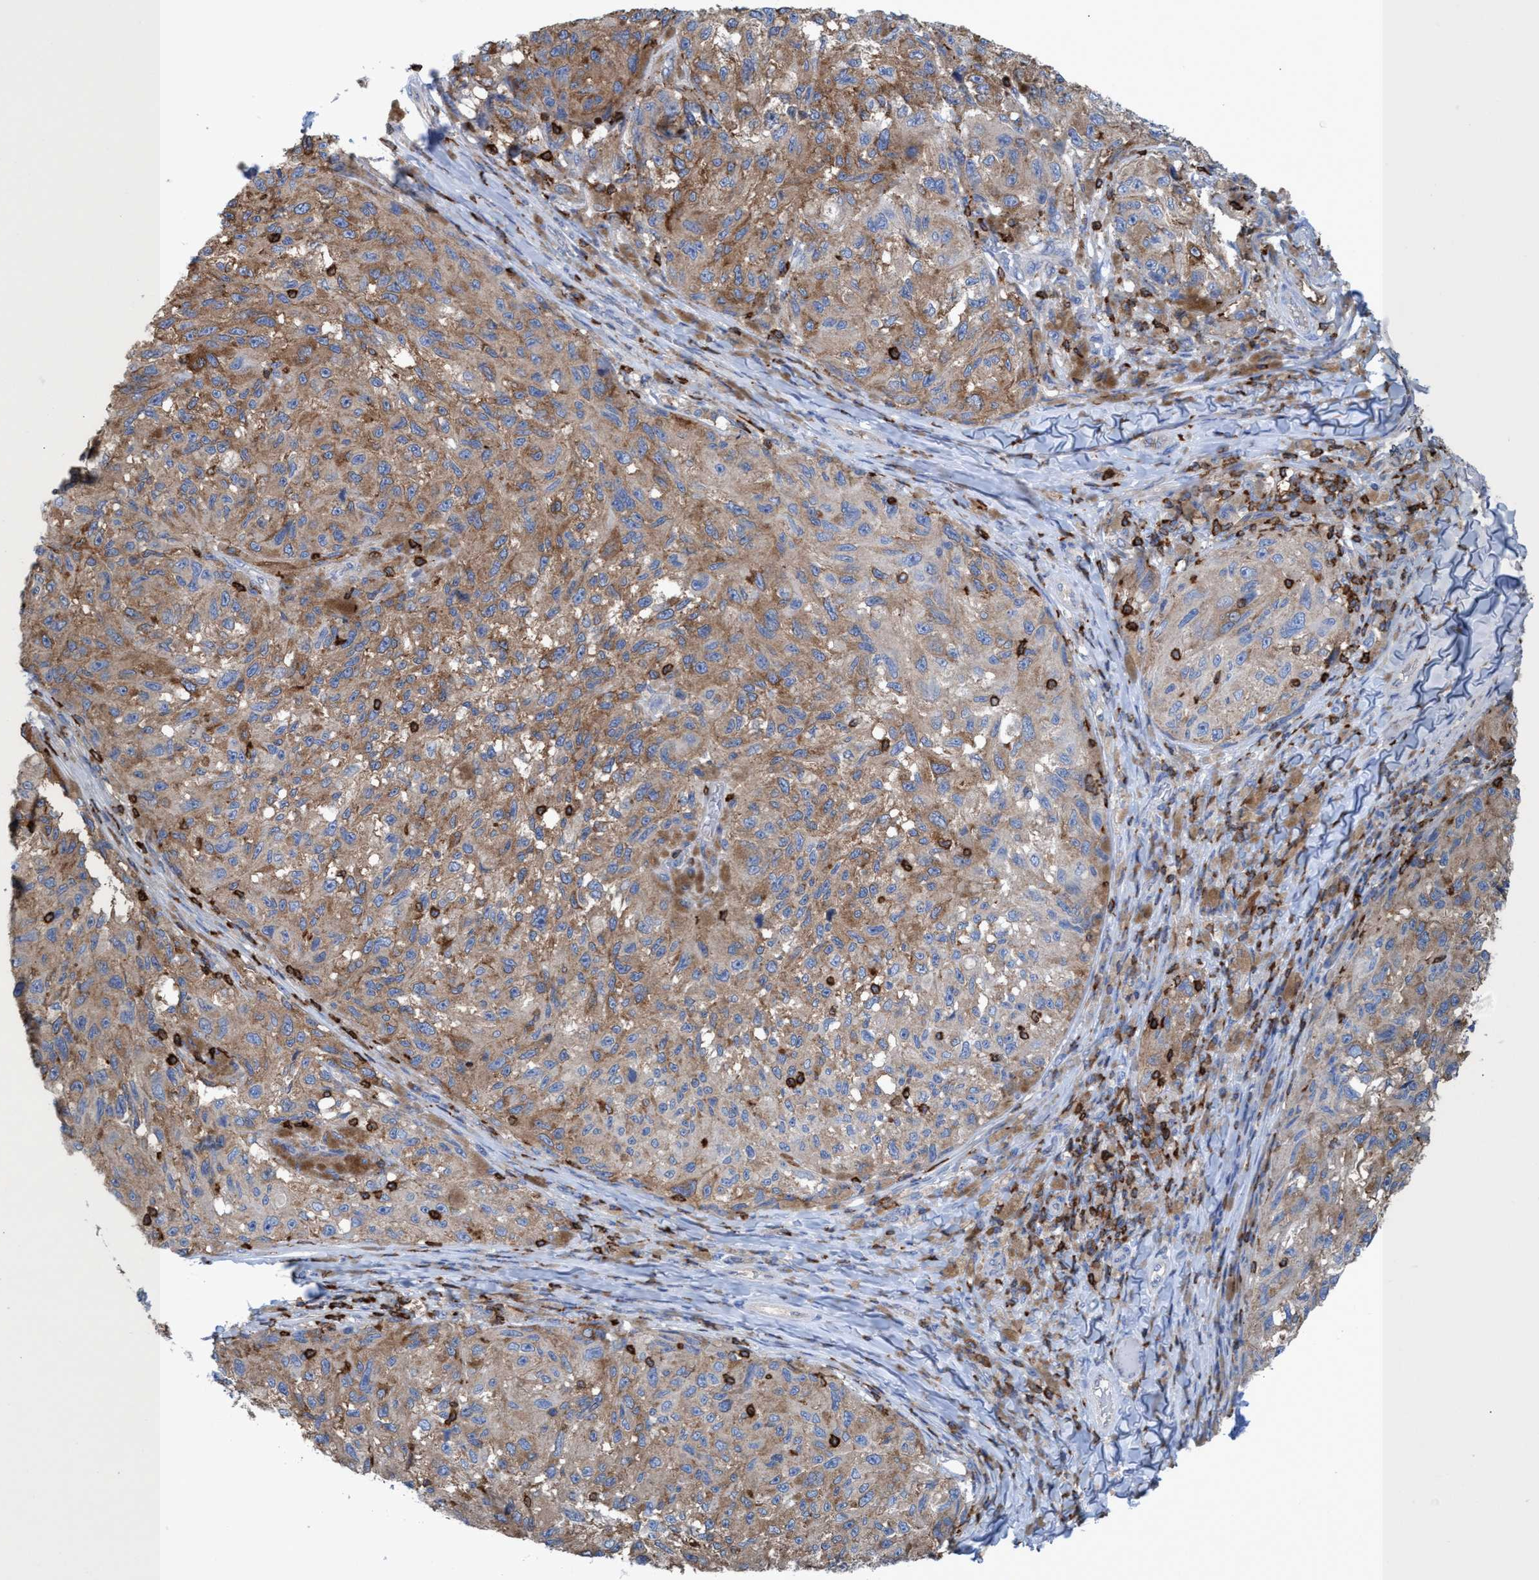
{"staining": {"intensity": "moderate", "quantity": ">75%", "location": "cytoplasmic/membranous"}, "tissue": "melanoma", "cell_type": "Tumor cells", "image_type": "cancer", "snomed": [{"axis": "morphology", "description": "Malignant melanoma, NOS"}, {"axis": "topography", "description": "Skin"}], "caption": "Immunohistochemical staining of melanoma shows medium levels of moderate cytoplasmic/membranous protein expression in approximately >75% of tumor cells.", "gene": "EZR", "patient": {"sex": "female", "age": 73}}